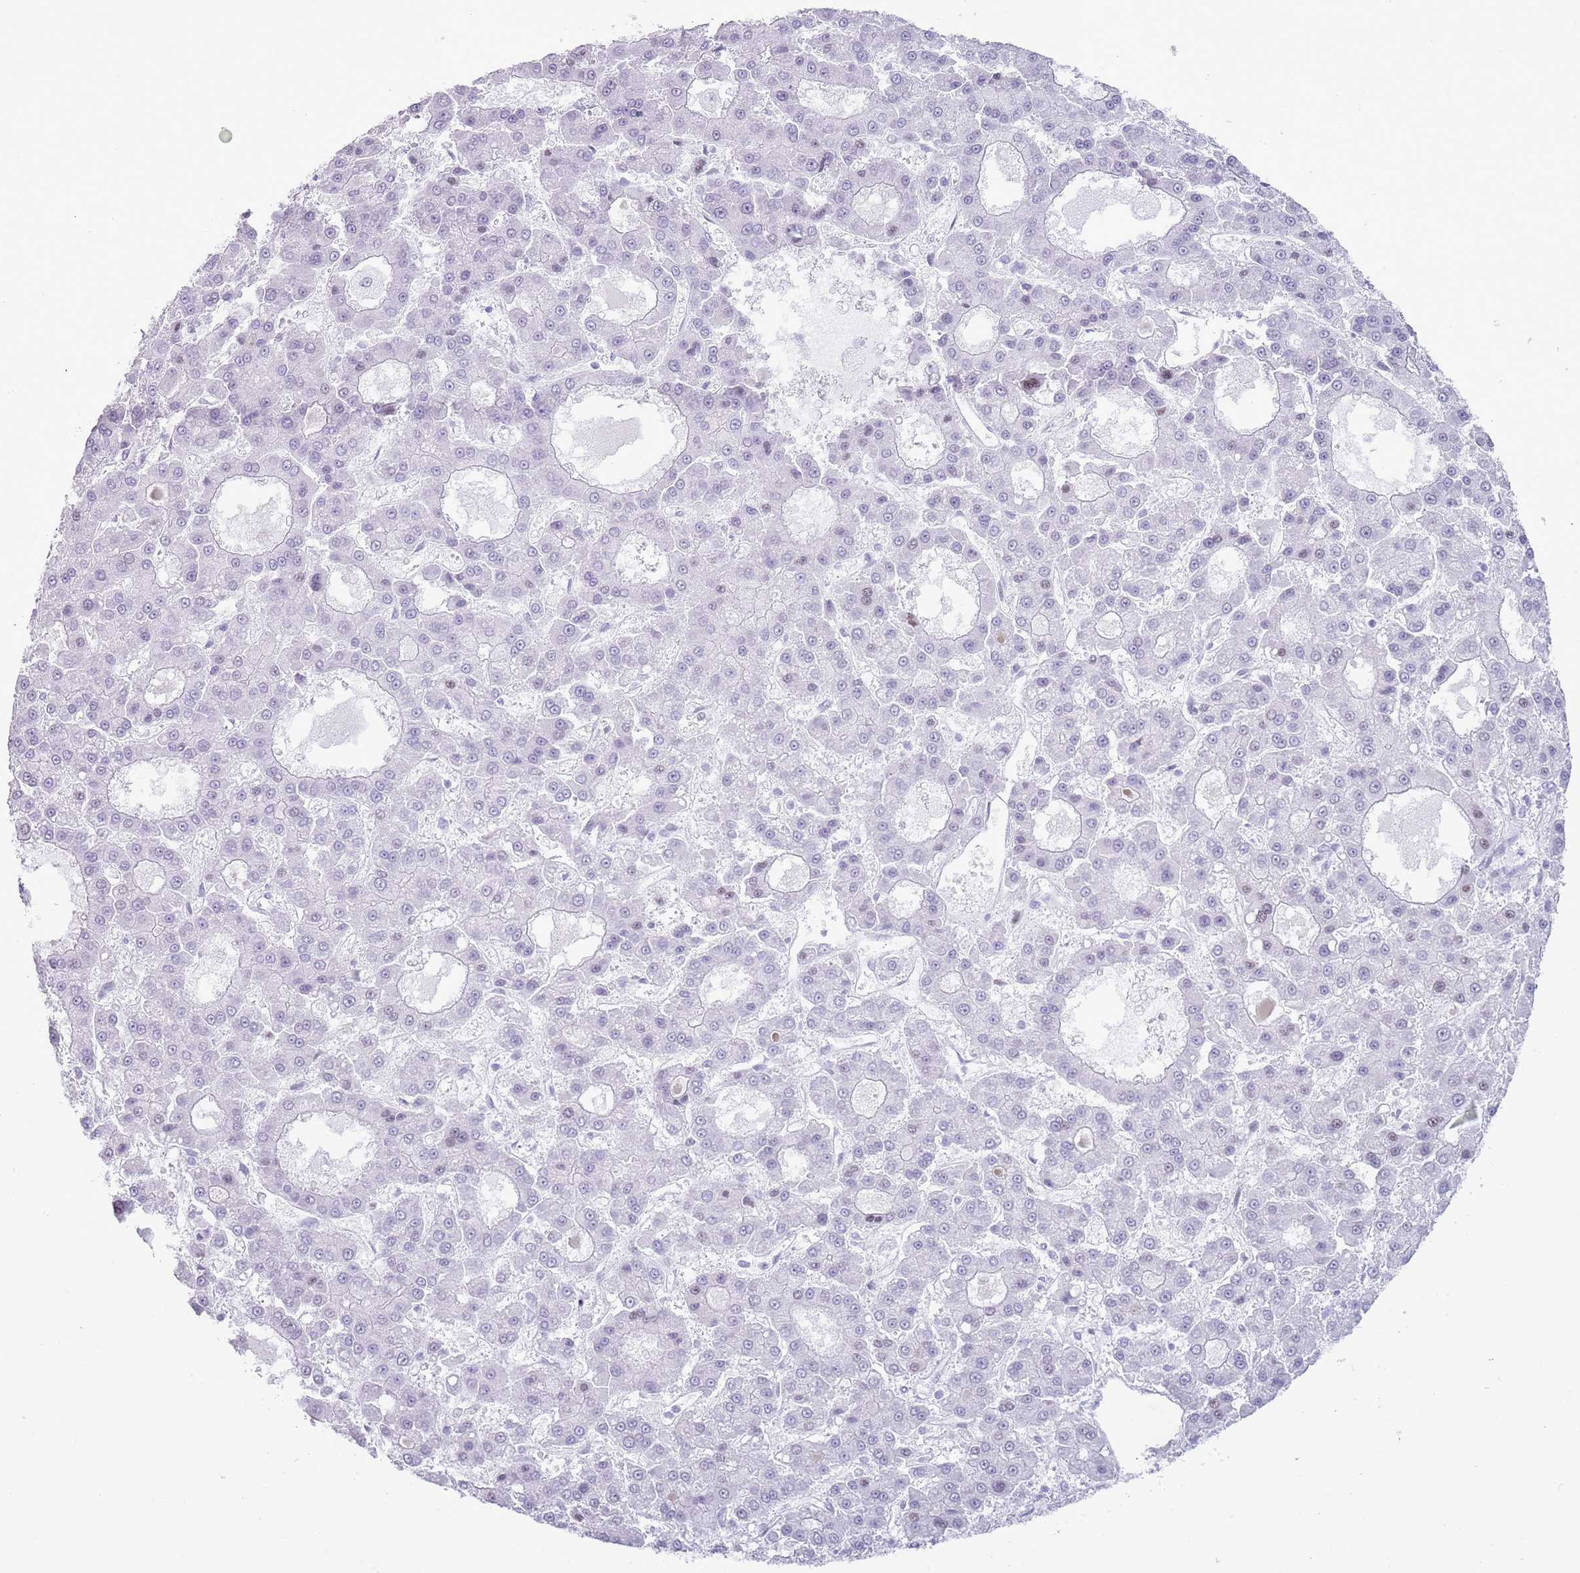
{"staining": {"intensity": "negative", "quantity": "none", "location": "none"}, "tissue": "liver cancer", "cell_type": "Tumor cells", "image_type": "cancer", "snomed": [{"axis": "morphology", "description": "Carcinoma, Hepatocellular, NOS"}, {"axis": "topography", "description": "Liver"}], "caption": "The histopathology image exhibits no staining of tumor cells in hepatocellular carcinoma (liver).", "gene": "ASIP", "patient": {"sex": "male", "age": 70}}